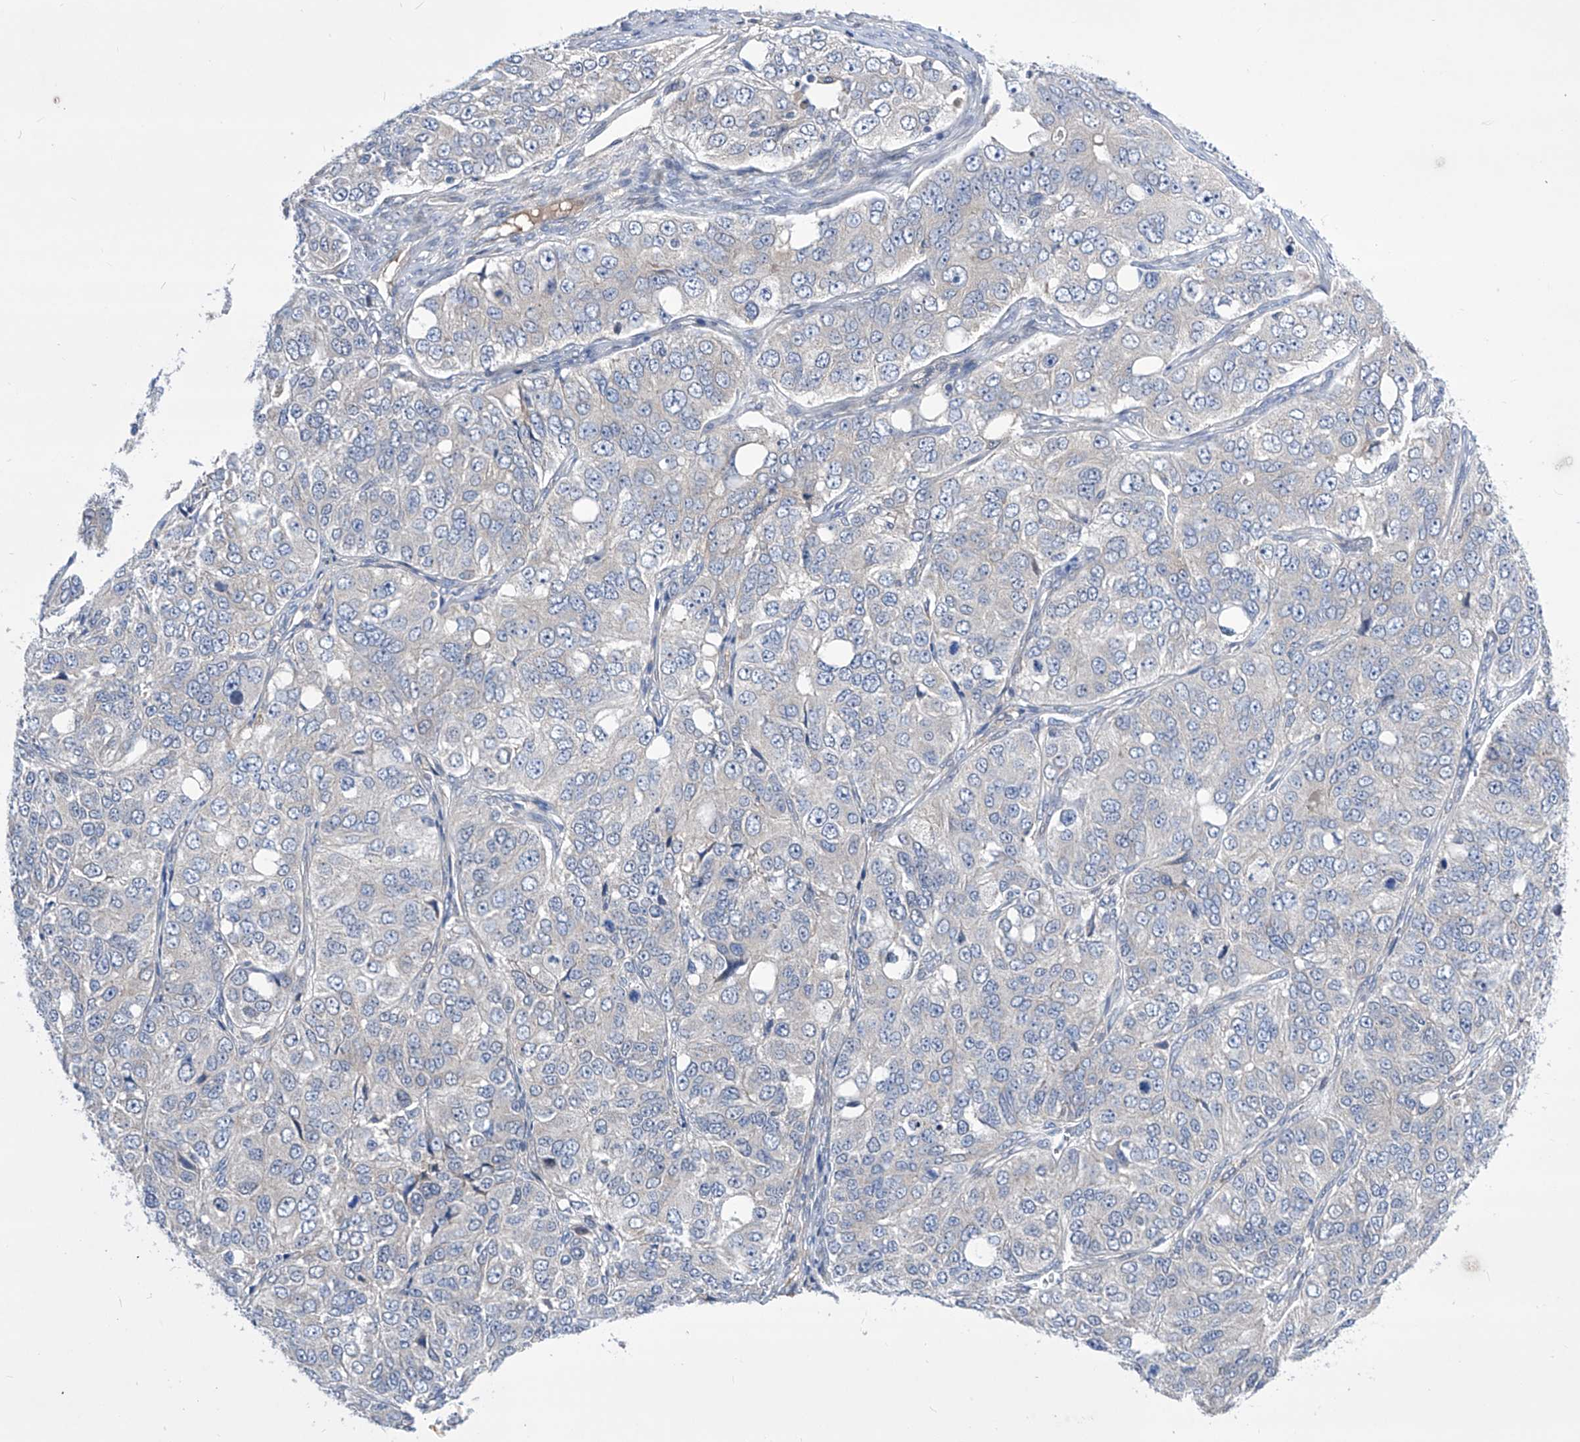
{"staining": {"intensity": "negative", "quantity": "none", "location": "none"}, "tissue": "ovarian cancer", "cell_type": "Tumor cells", "image_type": "cancer", "snomed": [{"axis": "morphology", "description": "Carcinoma, endometroid"}, {"axis": "topography", "description": "Ovary"}], "caption": "This is an IHC image of human ovarian cancer. There is no staining in tumor cells.", "gene": "SRBD1", "patient": {"sex": "female", "age": 51}}